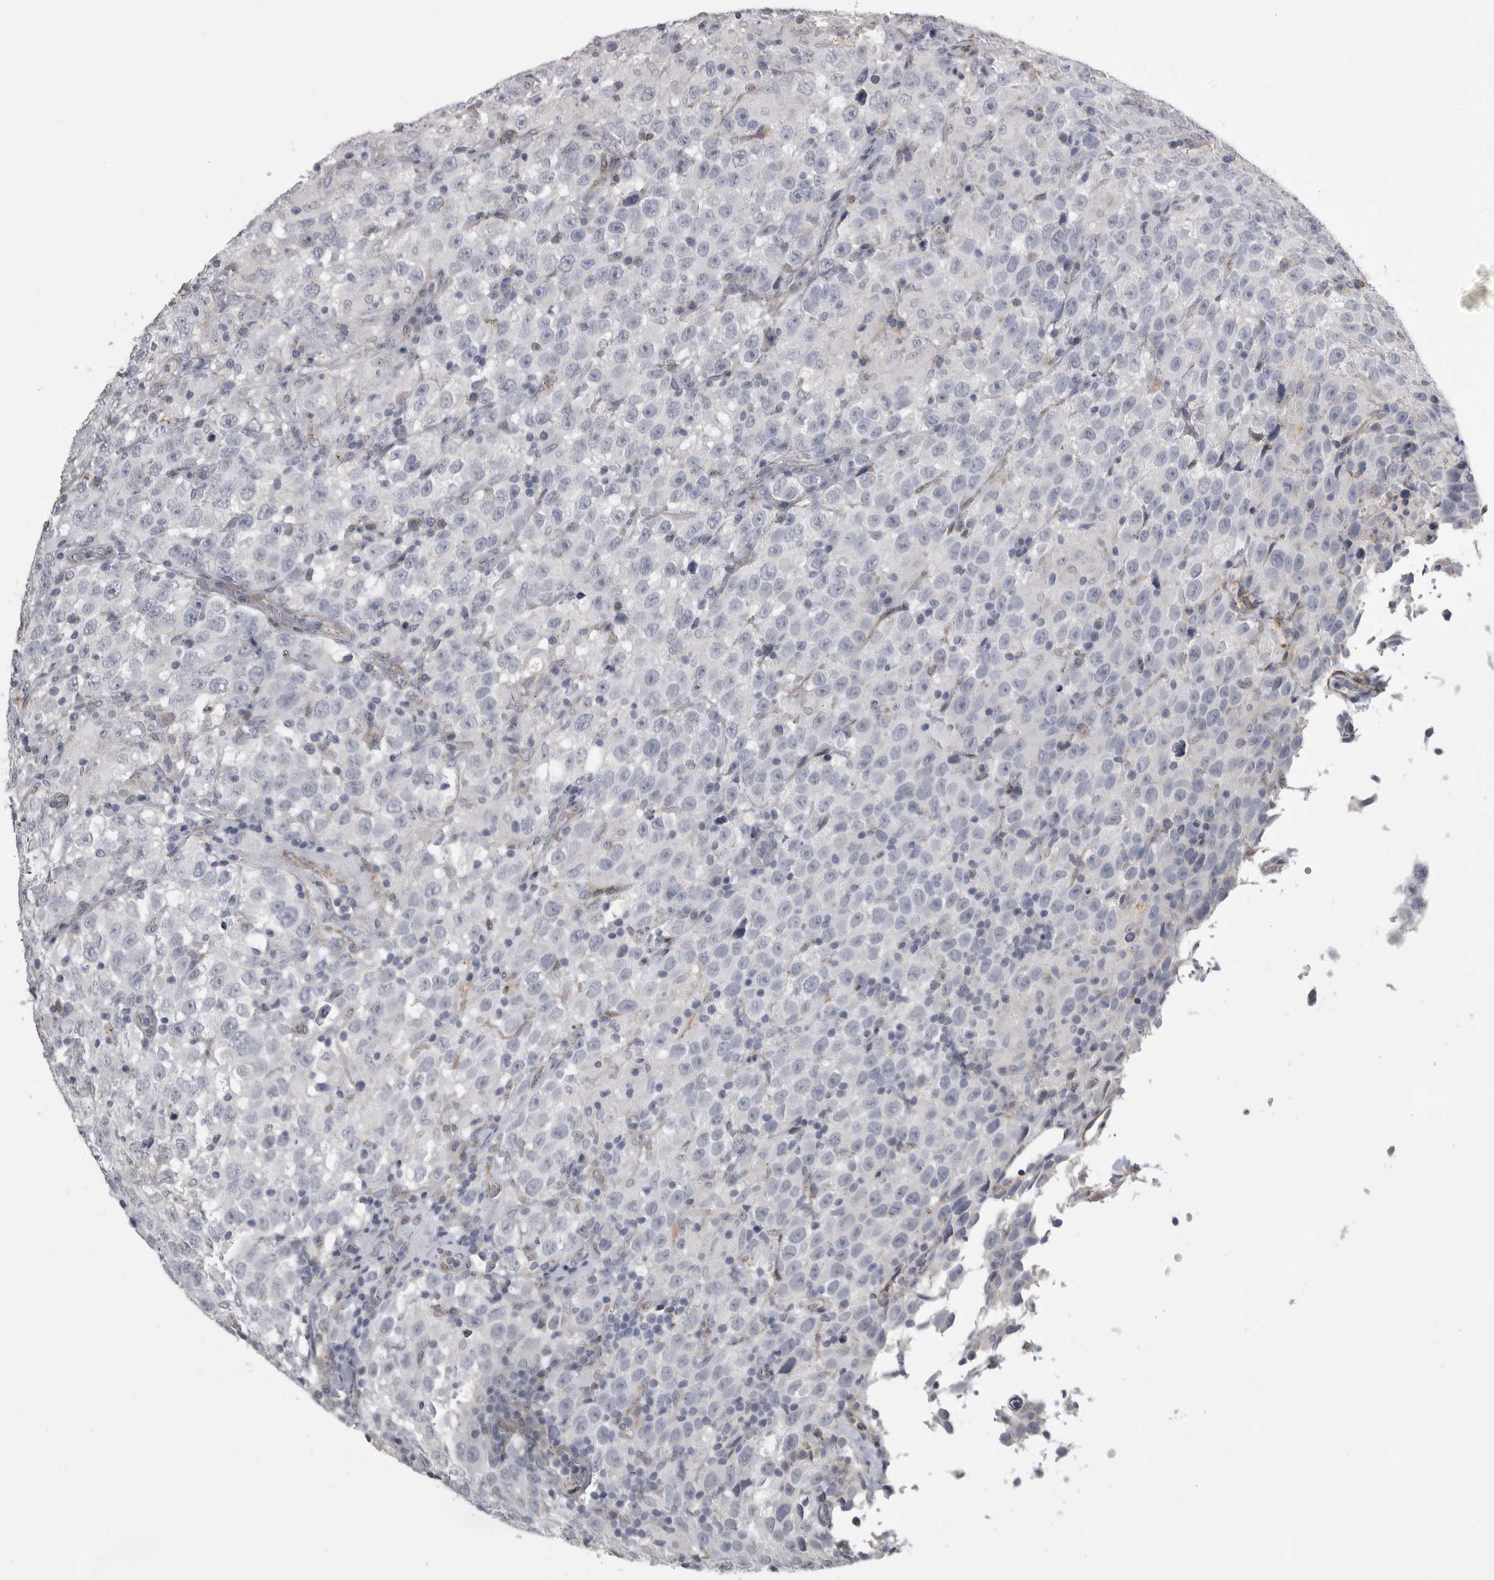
{"staining": {"intensity": "negative", "quantity": "none", "location": "none"}, "tissue": "testis cancer", "cell_type": "Tumor cells", "image_type": "cancer", "snomed": [{"axis": "morphology", "description": "Seminoma, NOS"}, {"axis": "topography", "description": "Testis"}], "caption": "This is an immunohistochemistry (IHC) image of seminoma (testis). There is no positivity in tumor cells.", "gene": "AOC3", "patient": {"sex": "male", "age": 41}}